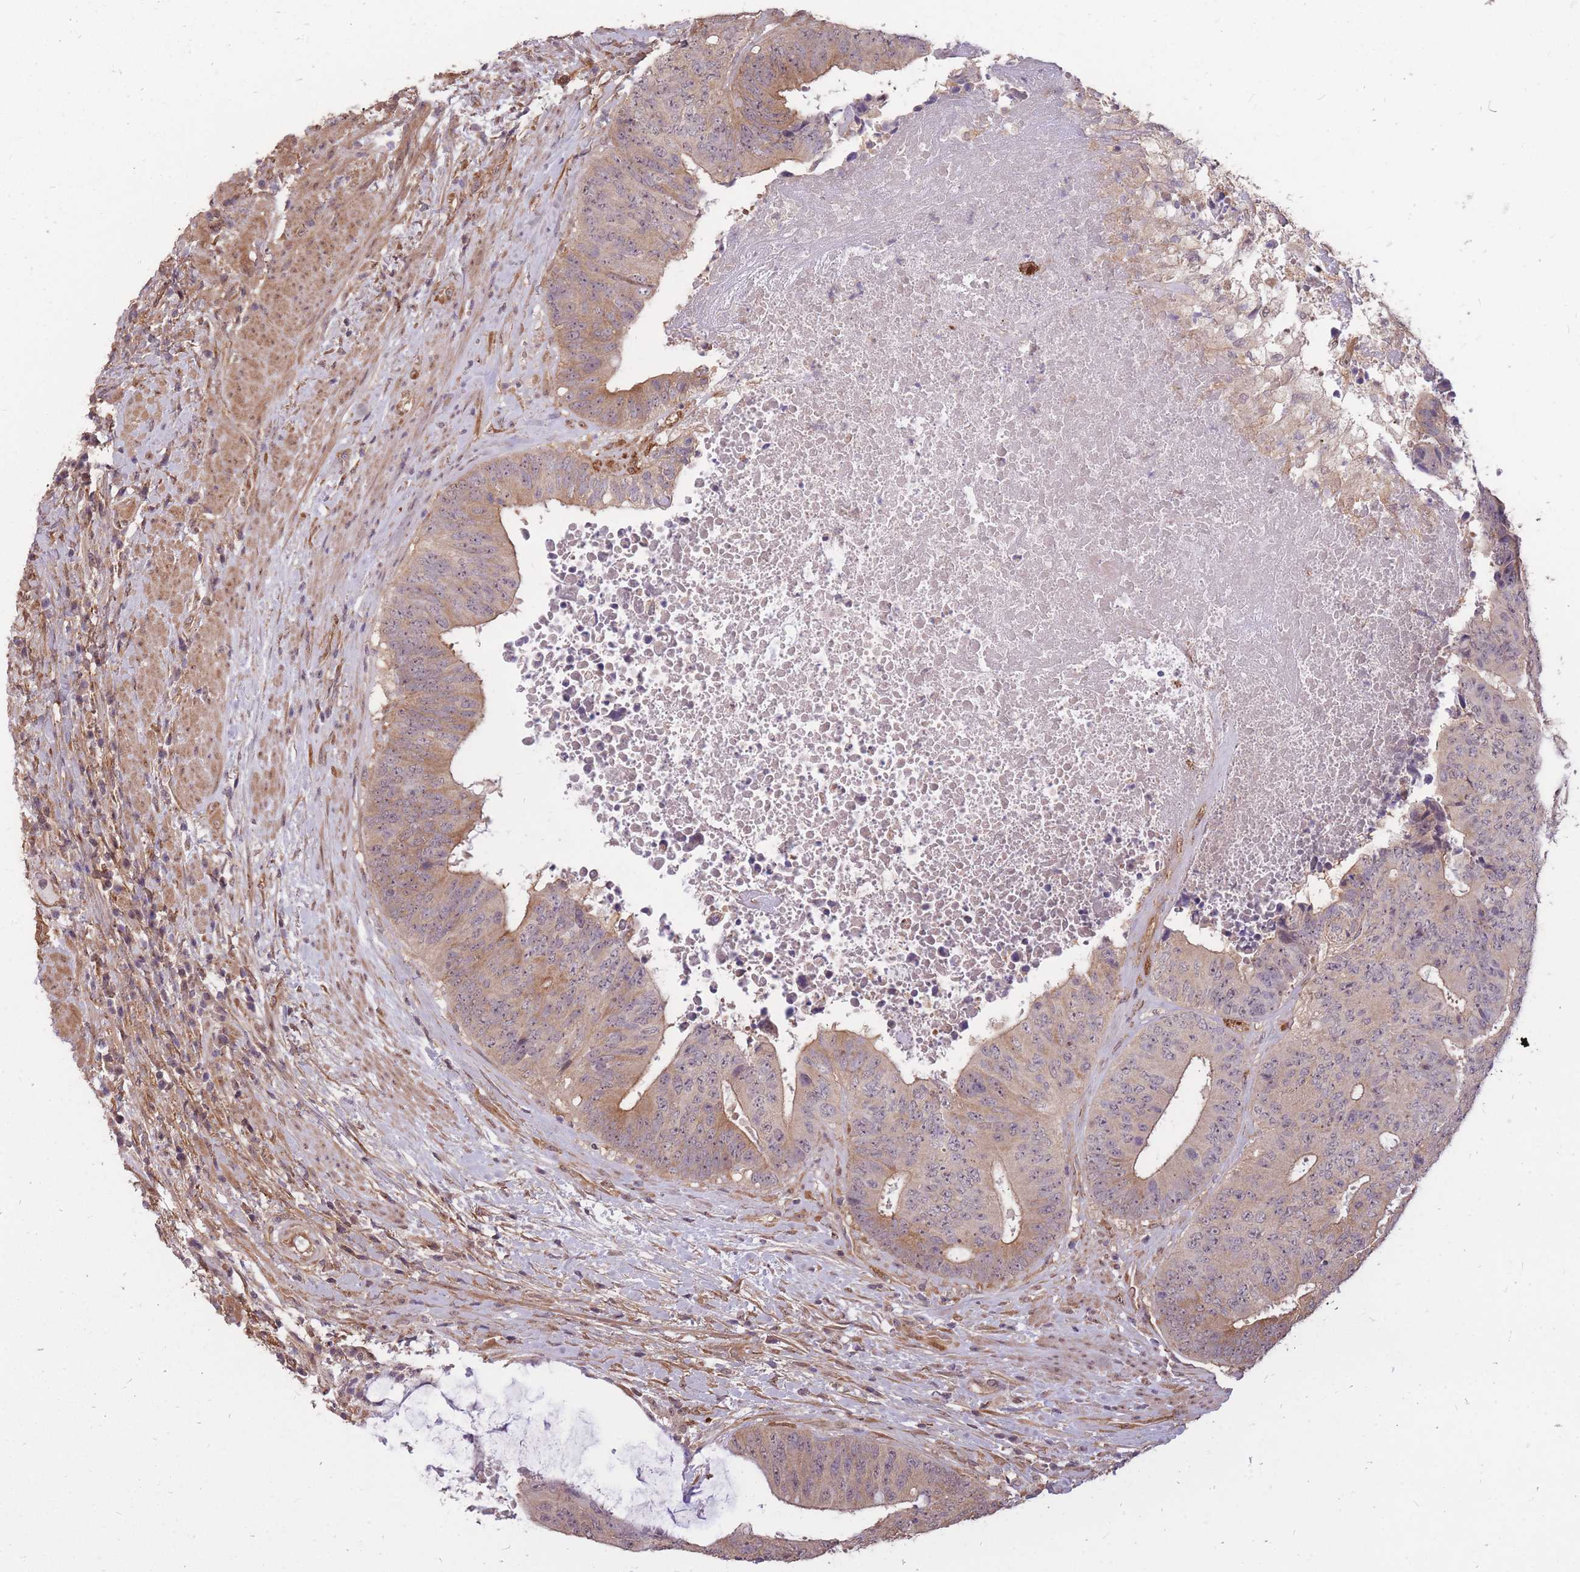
{"staining": {"intensity": "weak", "quantity": "25%-75%", "location": "cytoplasmic/membranous"}, "tissue": "colorectal cancer", "cell_type": "Tumor cells", "image_type": "cancer", "snomed": [{"axis": "morphology", "description": "Adenocarcinoma, NOS"}, {"axis": "topography", "description": "Rectum"}], "caption": "Colorectal cancer was stained to show a protein in brown. There is low levels of weak cytoplasmic/membranous staining in approximately 25%-75% of tumor cells.", "gene": "DYNC1LI2", "patient": {"sex": "male", "age": 72}}